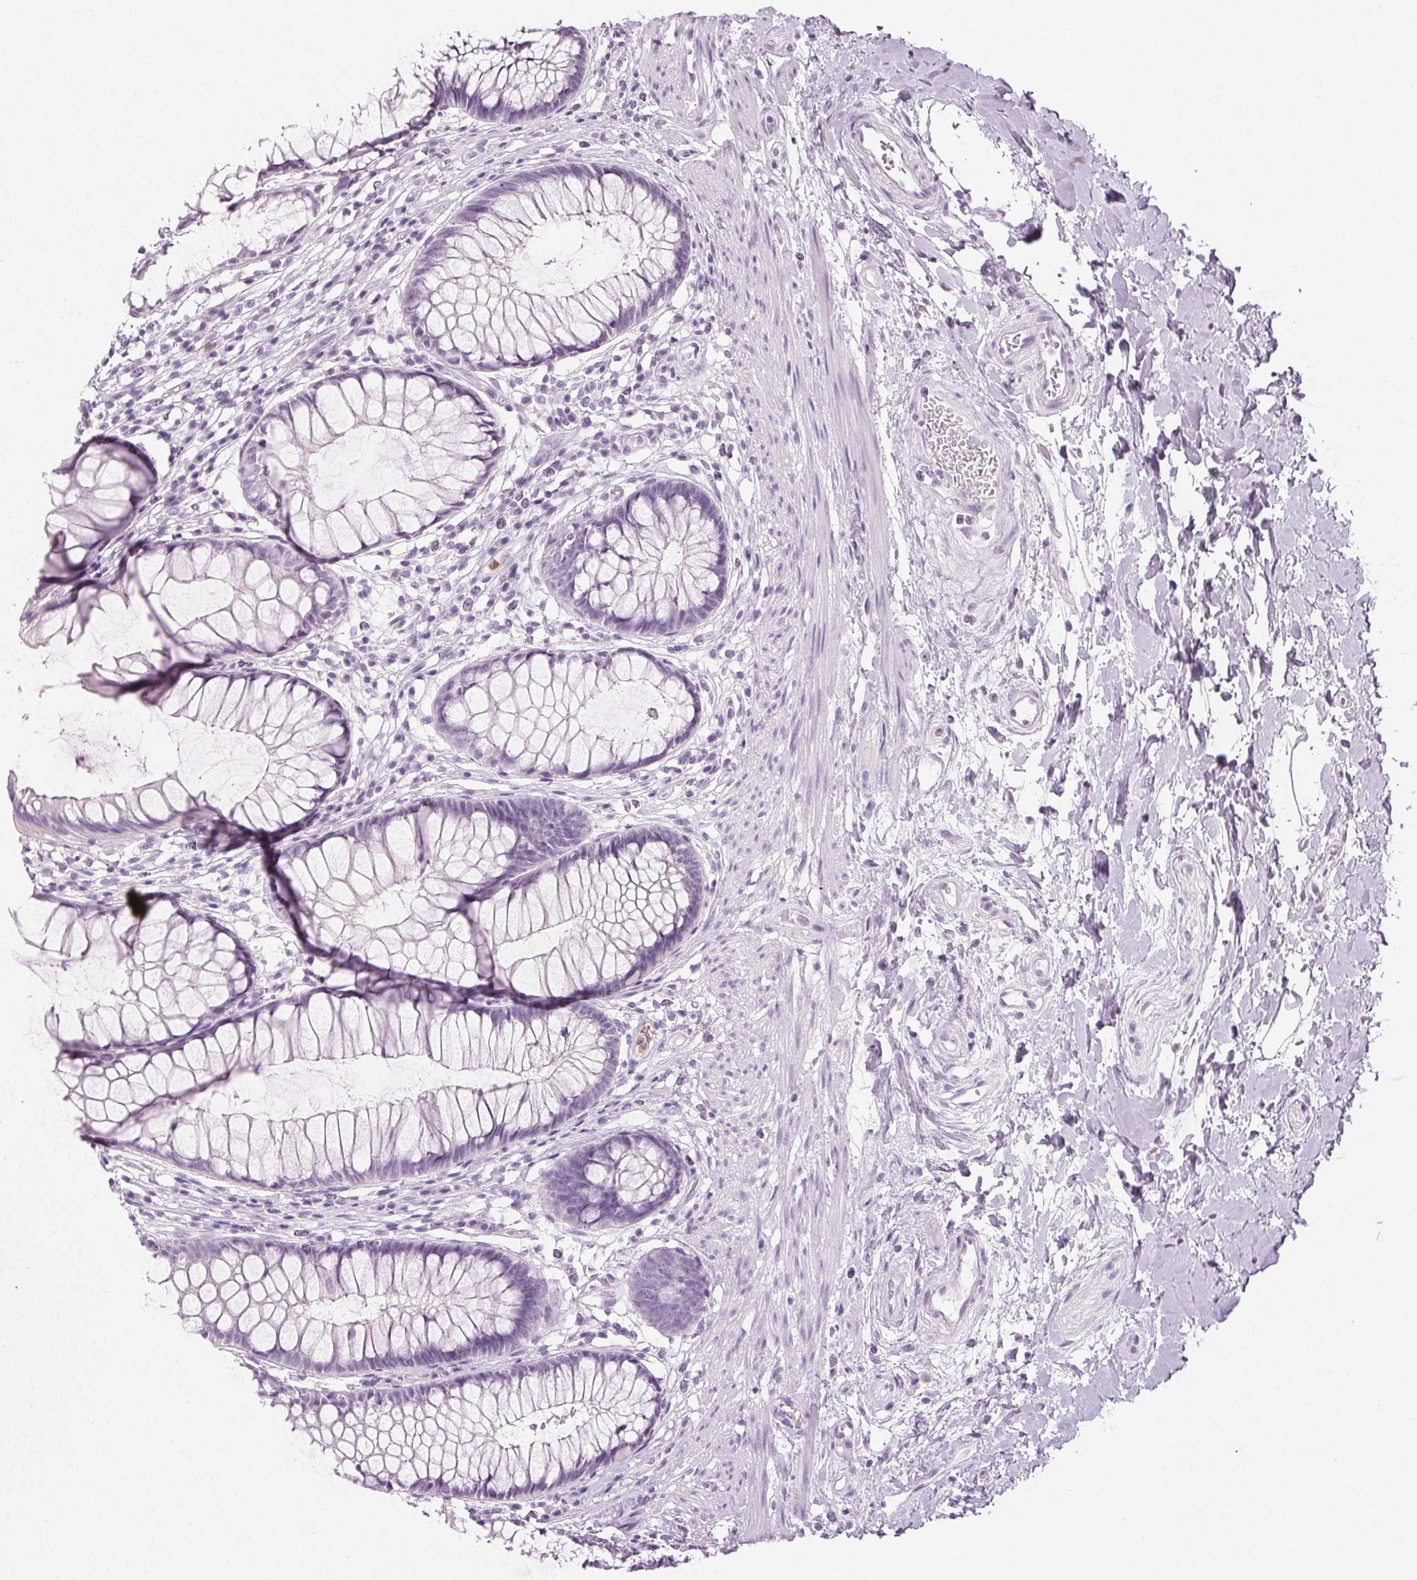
{"staining": {"intensity": "negative", "quantity": "none", "location": "none"}, "tissue": "rectum", "cell_type": "Glandular cells", "image_type": "normal", "snomed": [{"axis": "morphology", "description": "Normal tissue, NOS"}, {"axis": "topography", "description": "Smooth muscle"}, {"axis": "topography", "description": "Rectum"}], "caption": "Histopathology image shows no significant protein expression in glandular cells of normal rectum.", "gene": "MPO", "patient": {"sex": "male", "age": 53}}